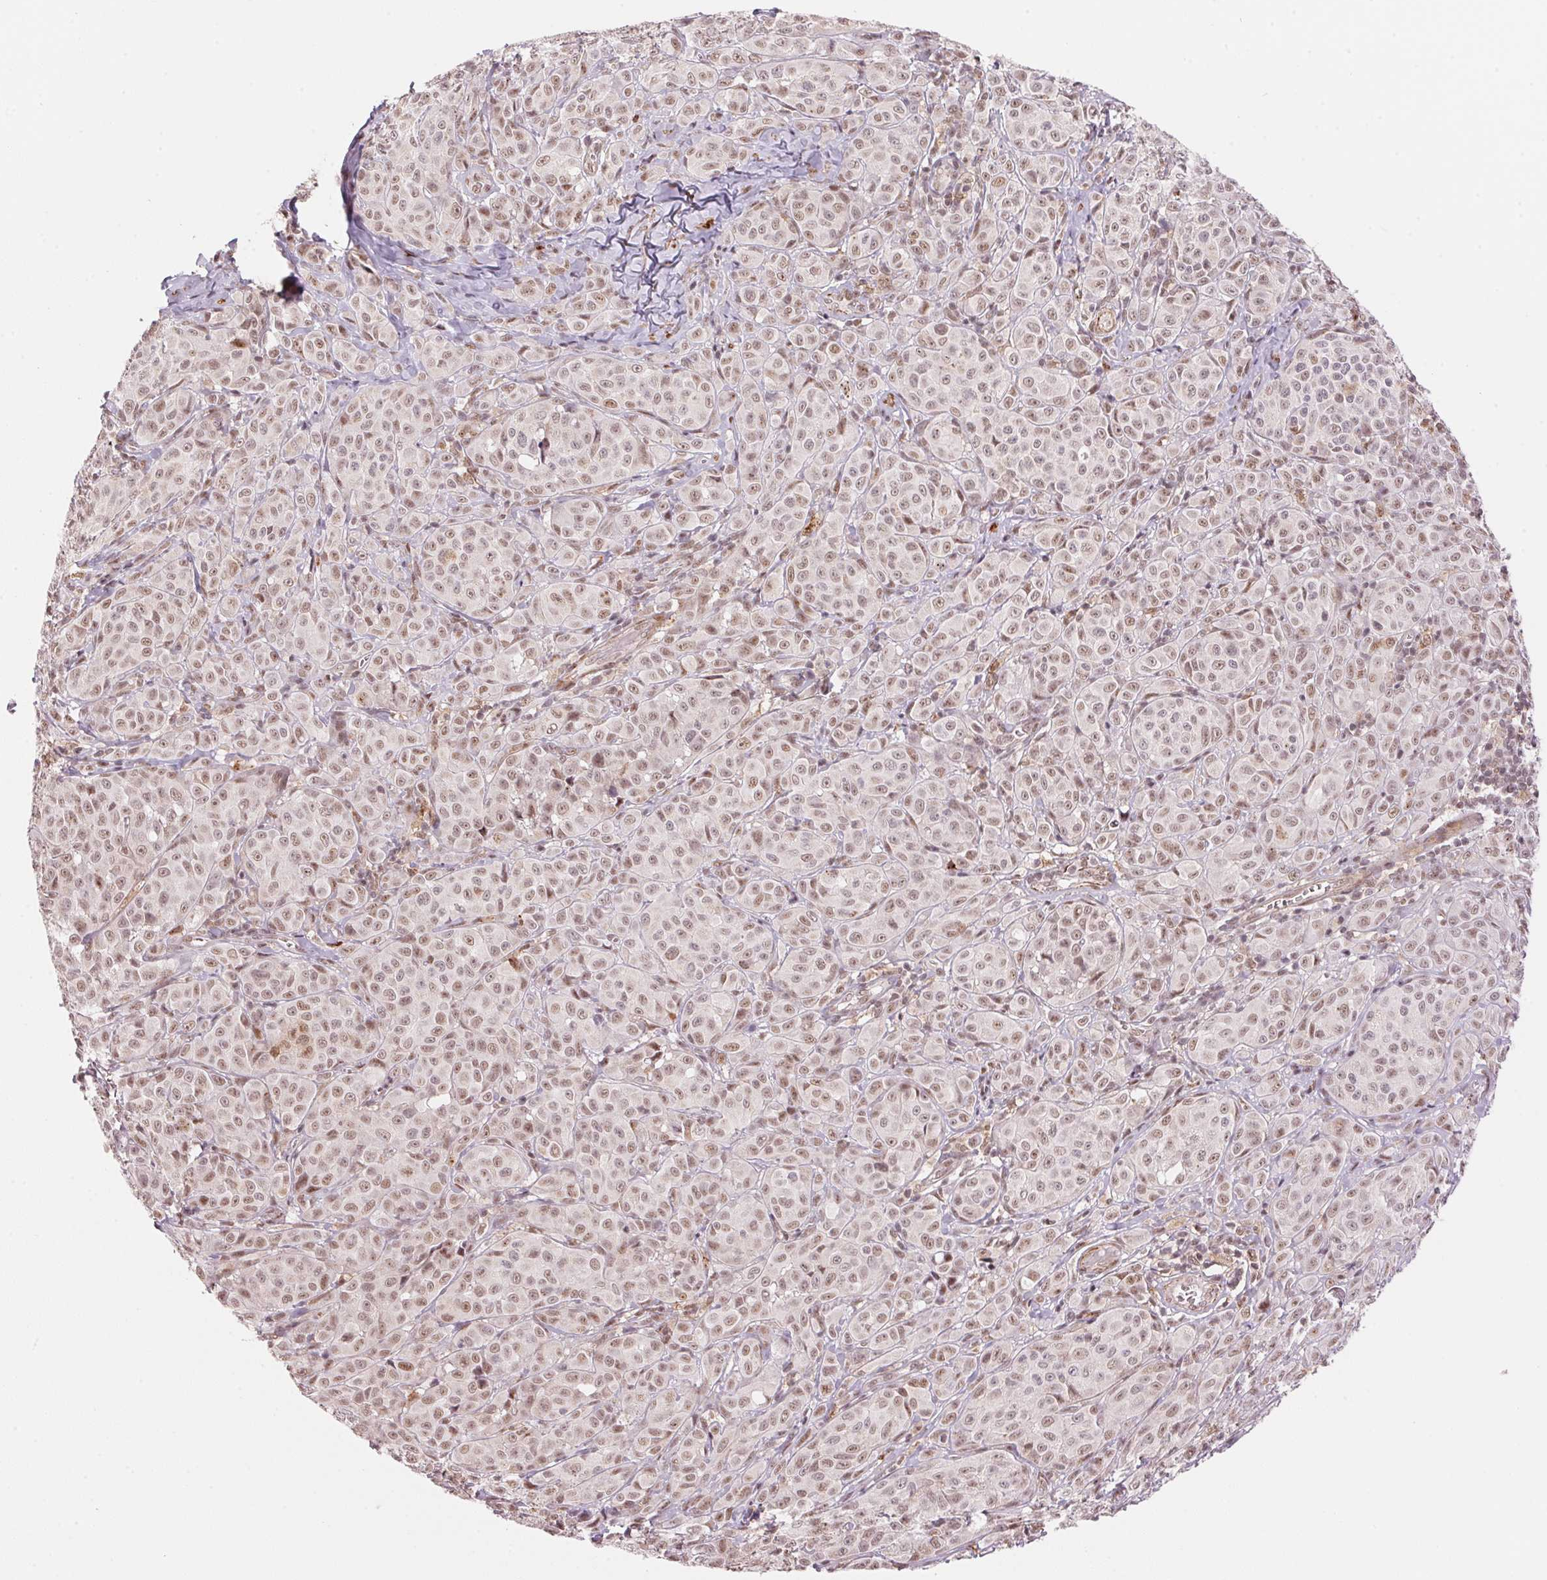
{"staining": {"intensity": "weak", "quantity": ">75%", "location": "nuclear"}, "tissue": "melanoma", "cell_type": "Tumor cells", "image_type": "cancer", "snomed": [{"axis": "morphology", "description": "Malignant melanoma, NOS"}, {"axis": "topography", "description": "Skin"}], "caption": "A micrograph of human malignant melanoma stained for a protein exhibits weak nuclear brown staining in tumor cells. The staining is performed using DAB (3,3'-diaminobenzidine) brown chromogen to label protein expression. The nuclei are counter-stained blue using hematoxylin.", "gene": "HNRNPDL", "patient": {"sex": "male", "age": 89}}